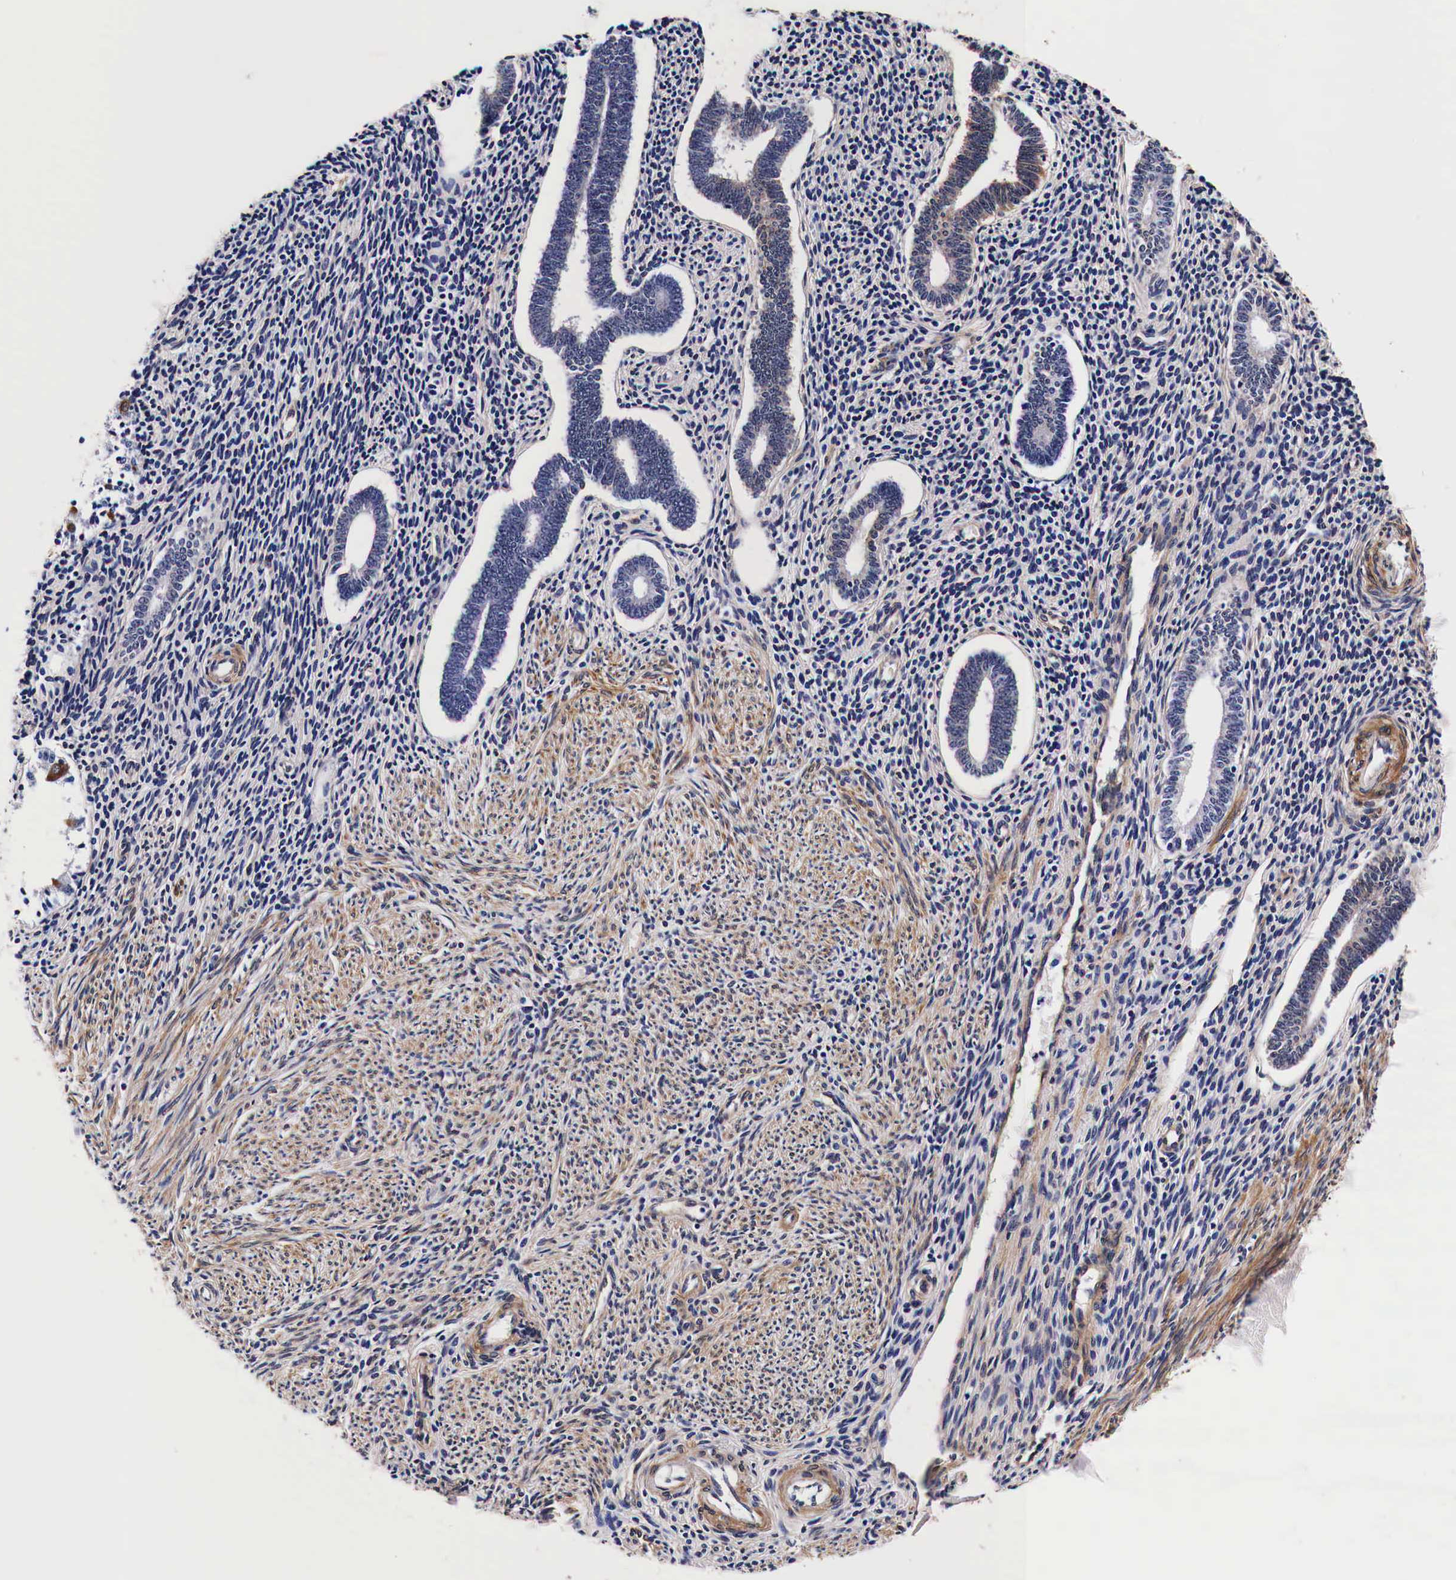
{"staining": {"intensity": "negative", "quantity": "none", "location": "none"}, "tissue": "endometrium", "cell_type": "Cells in endometrial stroma", "image_type": "normal", "snomed": [{"axis": "morphology", "description": "Normal tissue, NOS"}, {"axis": "topography", "description": "Endometrium"}], "caption": "IHC image of unremarkable endometrium: endometrium stained with DAB (3,3'-diaminobenzidine) displays no significant protein expression in cells in endometrial stroma. (Stains: DAB immunohistochemistry (IHC) with hematoxylin counter stain, Microscopy: brightfield microscopy at high magnification).", "gene": "HSPB1", "patient": {"sex": "female", "age": 52}}